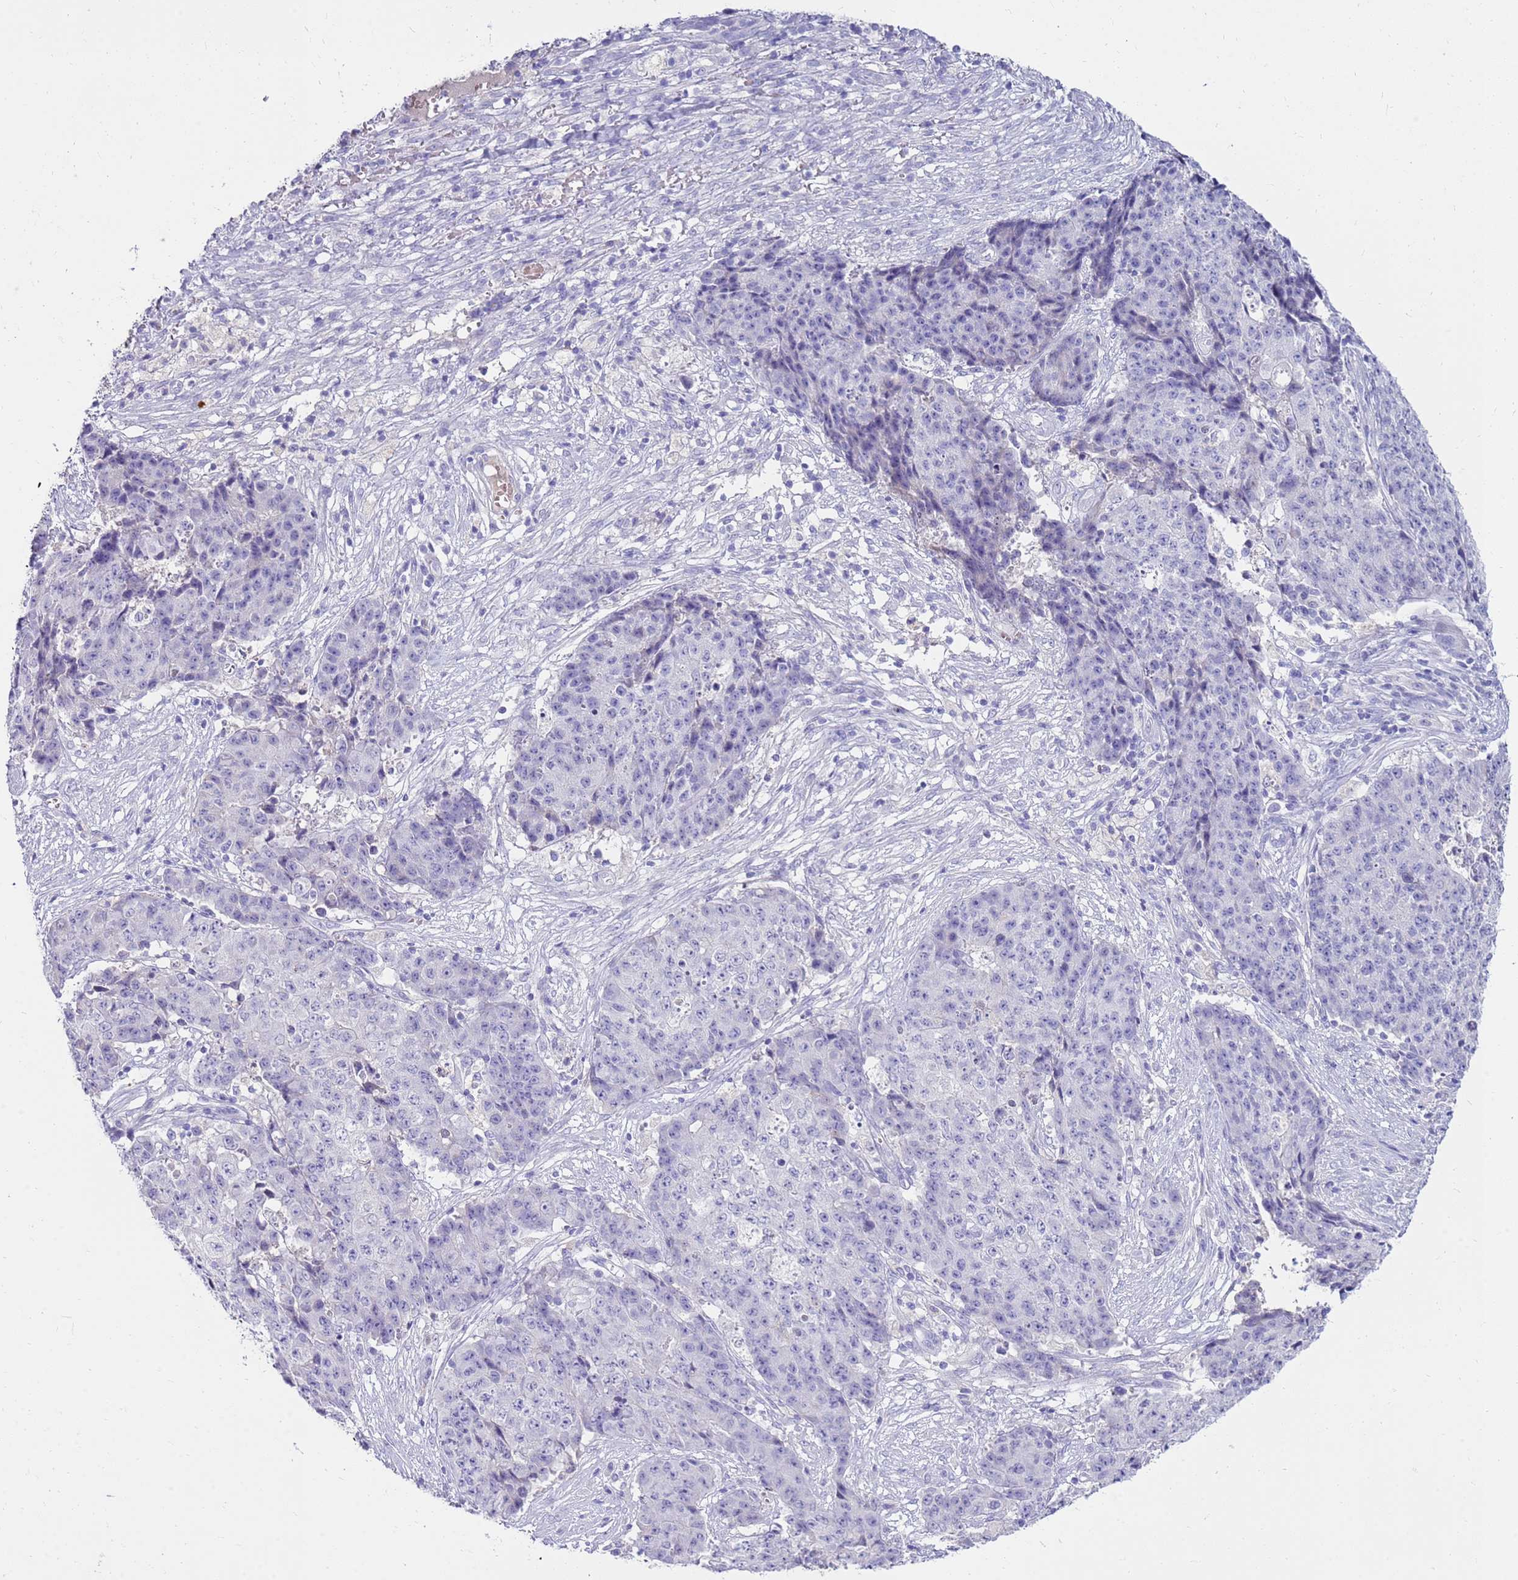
{"staining": {"intensity": "negative", "quantity": "none", "location": "none"}, "tissue": "ovarian cancer", "cell_type": "Tumor cells", "image_type": "cancer", "snomed": [{"axis": "morphology", "description": "Carcinoma, endometroid"}, {"axis": "topography", "description": "Ovary"}], "caption": "This is an immunohistochemistry (IHC) photomicrograph of human ovarian cancer (endometroid carcinoma). There is no positivity in tumor cells.", "gene": "EVPLL", "patient": {"sex": "female", "age": 42}}